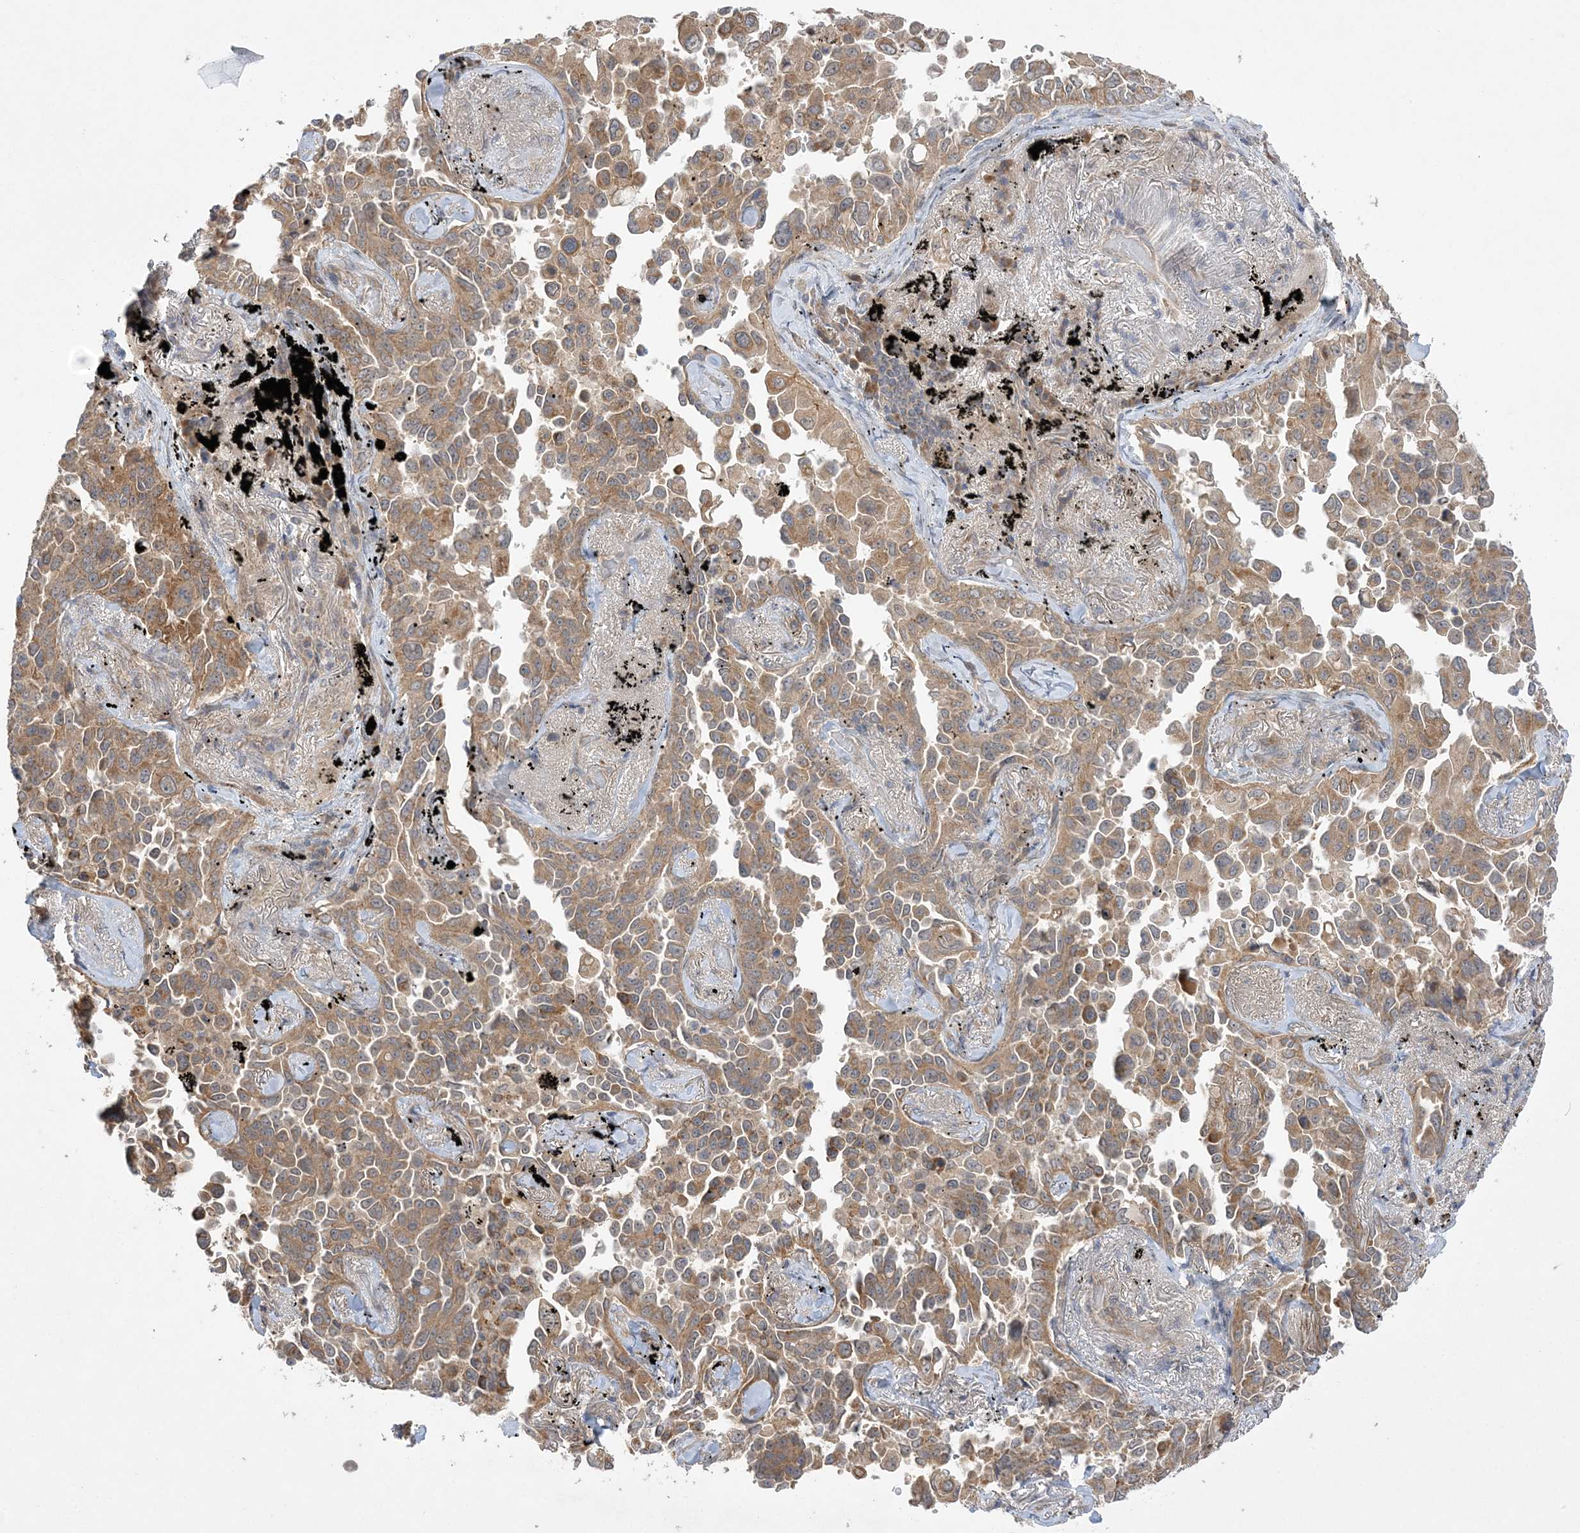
{"staining": {"intensity": "moderate", "quantity": ">75%", "location": "cytoplasmic/membranous"}, "tissue": "lung cancer", "cell_type": "Tumor cells", "image_type": "cancer", "snomed": [{"axis": "morphology", "description": "Adenocarcinoma, NOS"}, {"axis": "topography", "description": "Lung"}], "caption": "Moderate cytoplasmic/membranous expression is present in about >75% of tumor cells in lung adenocarcinoma. (Brightfield microscopy of DAB IHC at high magnification).", "gene": "MMADHC", "patient": {"sex": "female", "age": 67}}